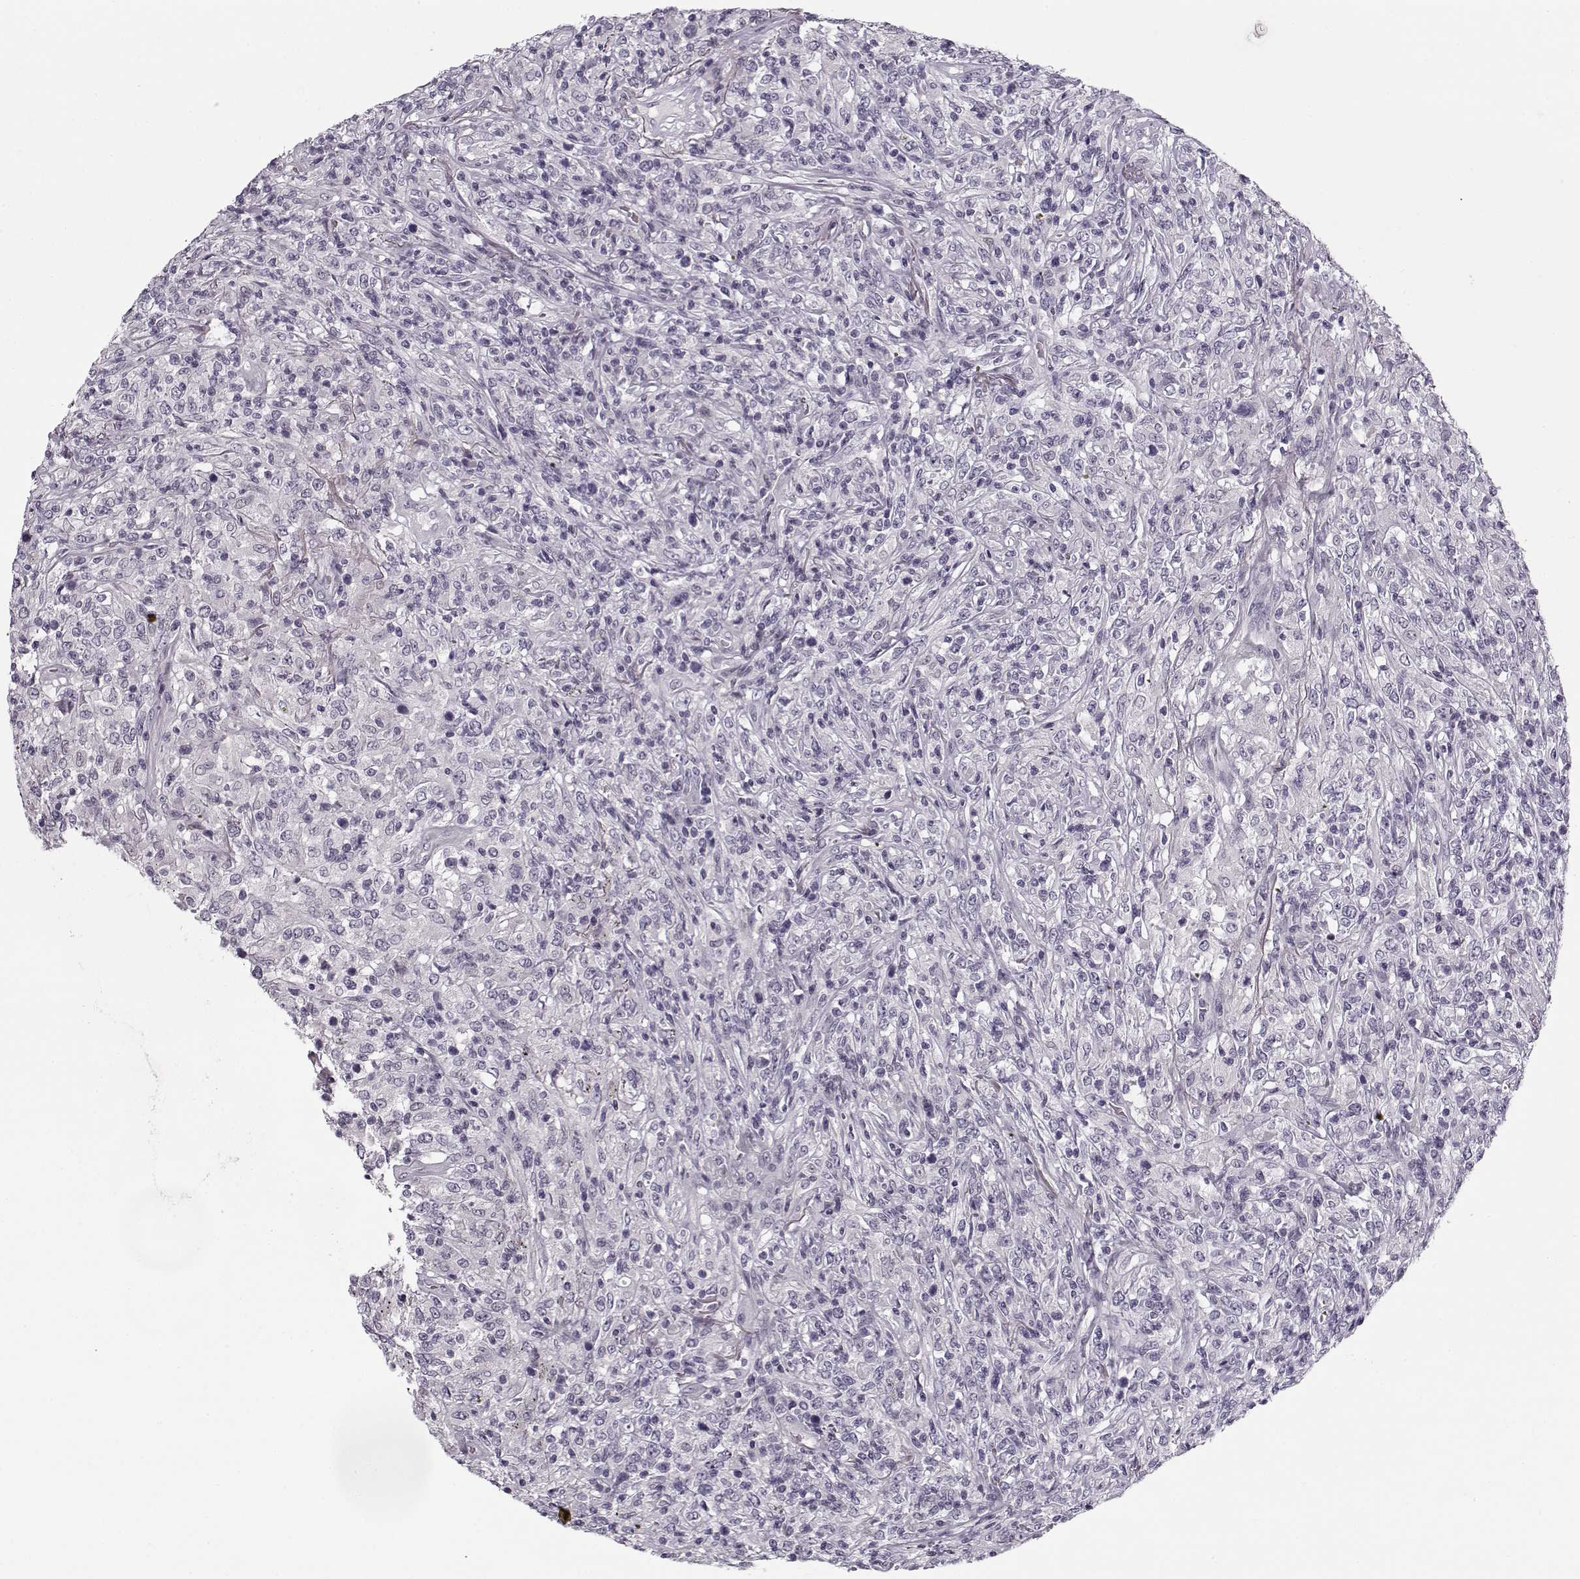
{"staining": {"intensity": "negative", "quantity": "none", "location": "none"}, "tissue": "lymphoma", "cell_type": "Tumor cells", "image_type": "cancer", "snomed": [{"axis": "morphology", "description": "Malignant lymphoma, non-Hodgkin's type, High grade"}, {"axis": "topography", "description": "Lung"}], "caption": "An immunohistochemistry (IHC) image of lymphoma is shown. There is no staining in tumor cells of lymphoma.", "gene": "PNMT", "patient": {"sex": "male", "age": 79}}